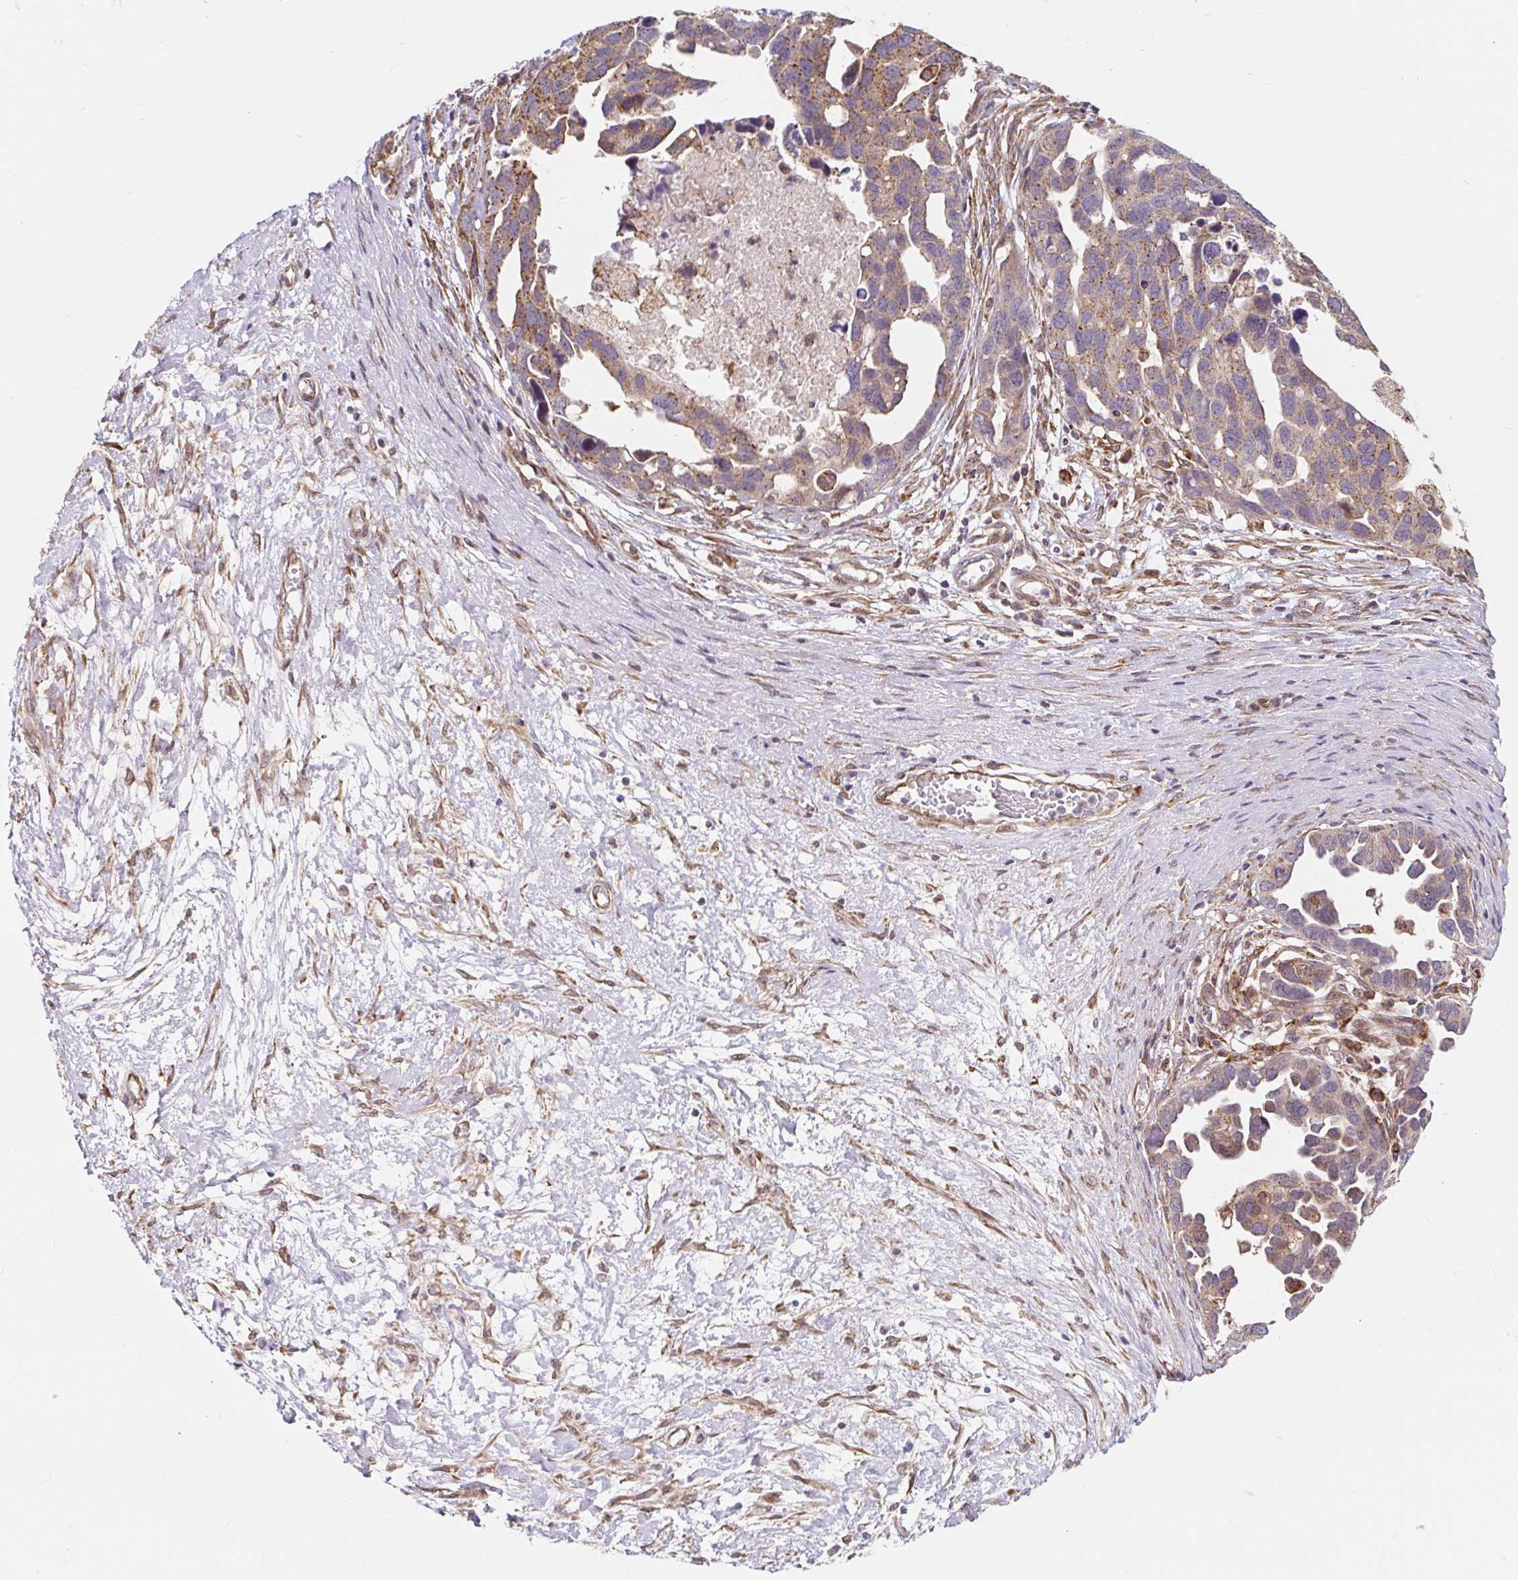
{"staining": {"intensity": "weak", "quantity": "25%-75%", "location": "cytoplasmic/membranous"}, "tissue": "ovarian cancer", "cell_type": "Tumor cells", "image_type": "cancer", "snomed": [{"axis": "morphology", "description": "Cystadenocarcinoma, serous, NOS"}, {"axis": "topography", "description": "Ovary"}], "caption": "Protein staining demonstrates weak cytoplasmic/membranous positivity in about 25%-75% of tumor cells in ovarian cancer (serous cystadenocarcinoma).", "gene": "LYPD5", "patient": {"sex": "female", "age": 54}}